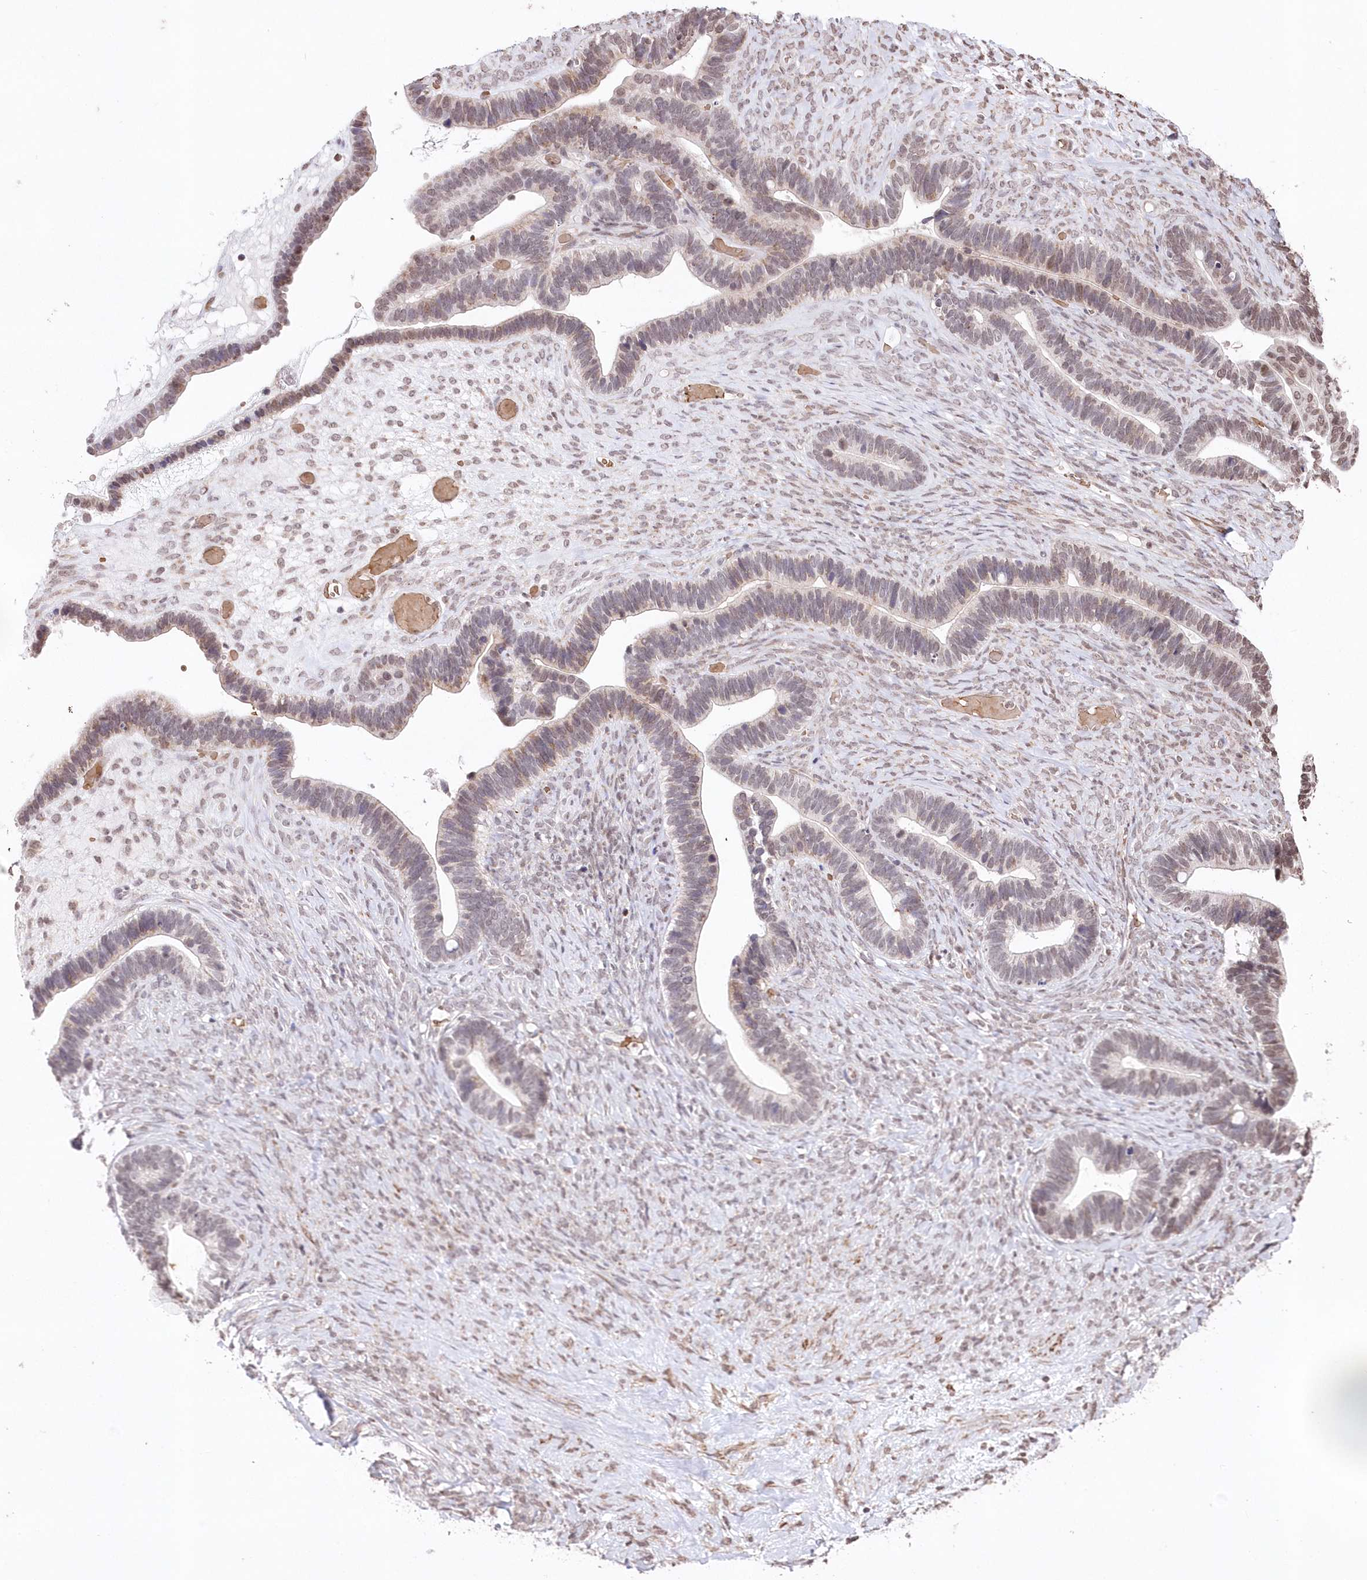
{"staining": {"intensity": "weak", "quantity": "<25%", "location": "cytoplasmic/membranous"}, "tissue": "ovarian cancer", "cell_type": "Tumor cells", "image_type": "cancer", "snomed": [{"axis": "morphology", "description": "Cystadenocarcinoma, serous, NOS"}, {"axis": "topography", "description": "Ovary"}], "caption": "Immunohistochemical staining of ovarian cancer (serous cystadenocarcinoma) exhibits no significant positivity in tumor cells. Nuclei are stained in blue.", "gene": "RBM27", "patient": {"sex": "female", "age": 56}}